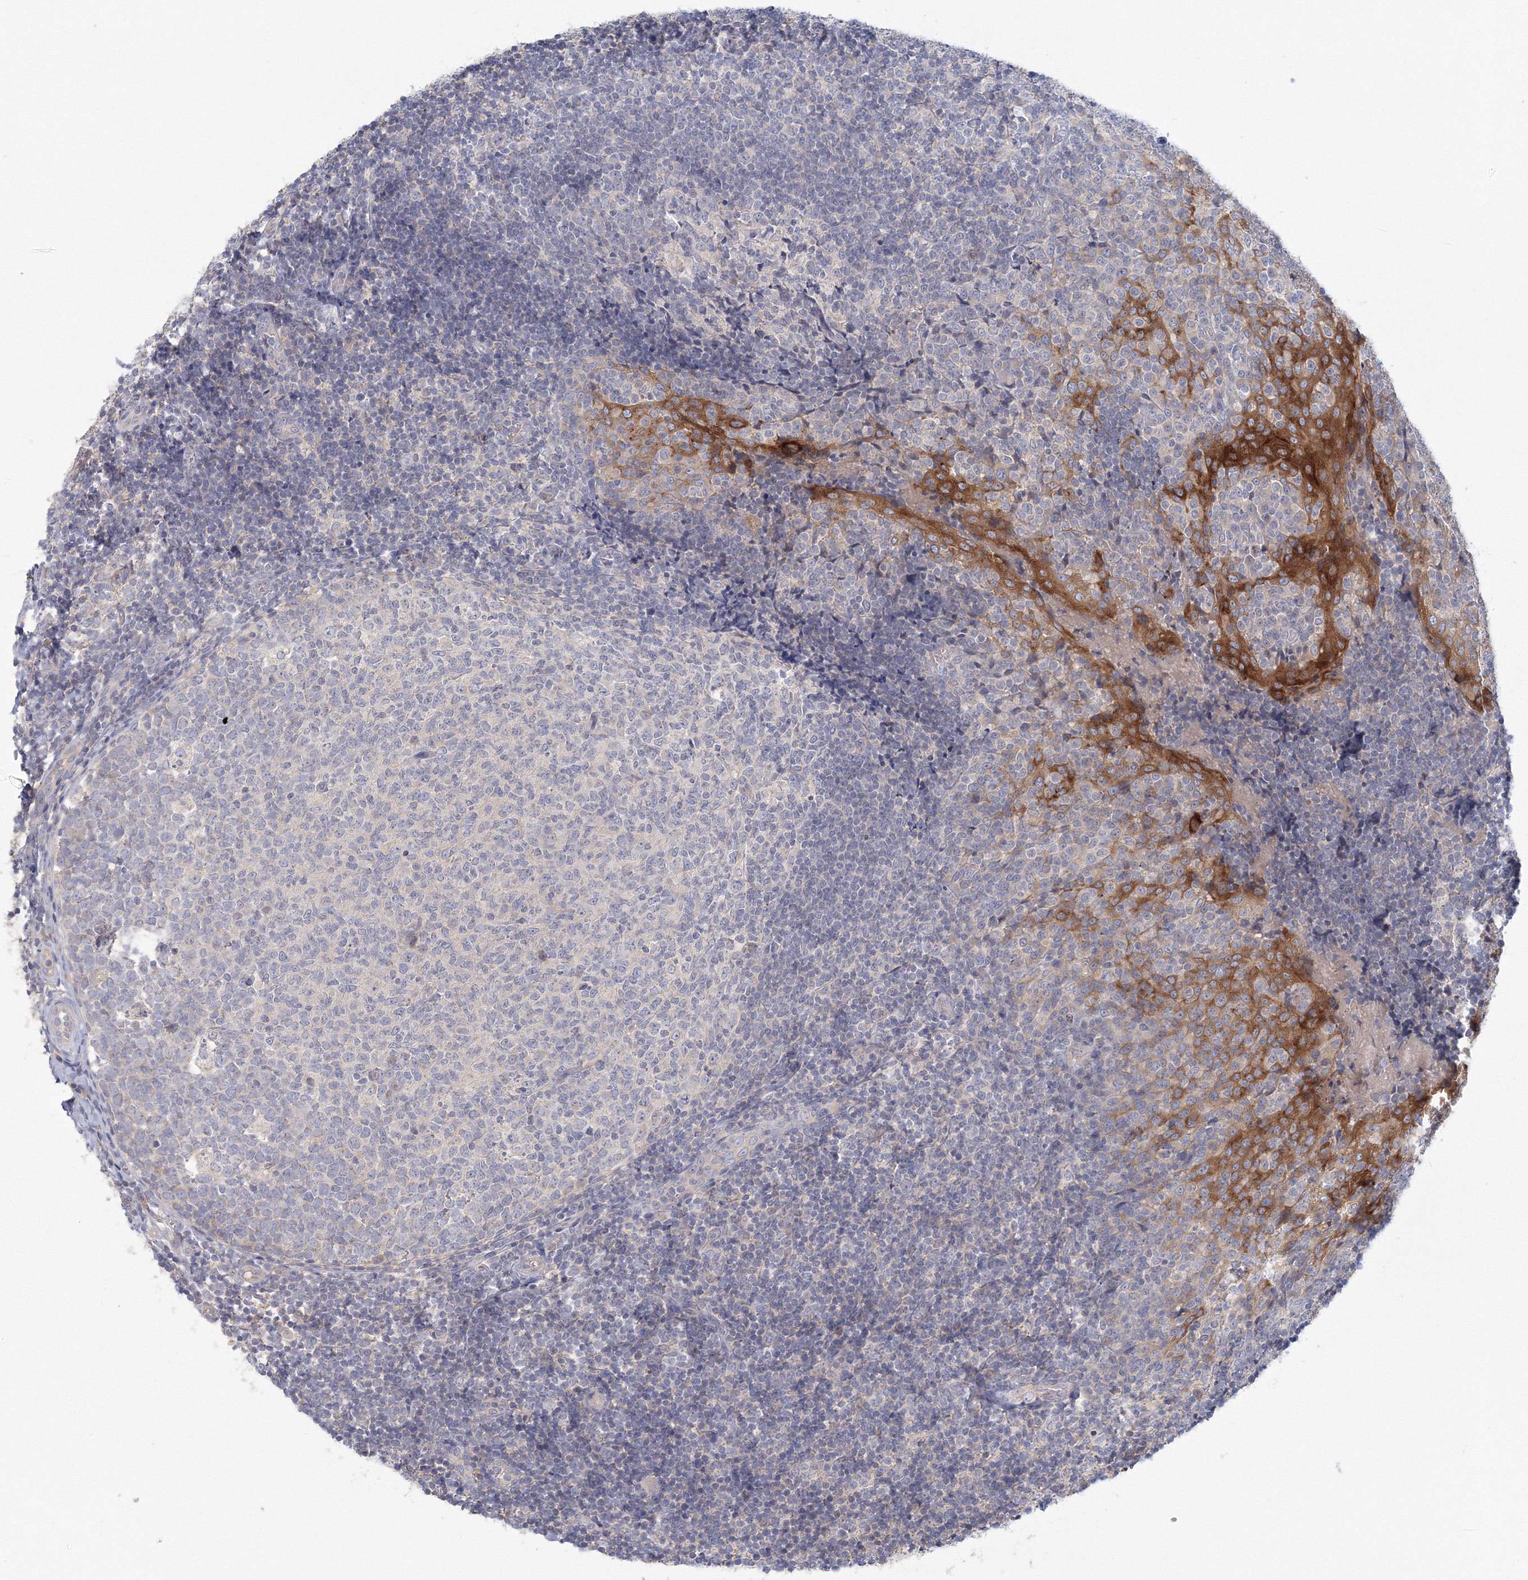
{"staining": {"intensity": "negative", "quantity": "none", "location": "none"}, "tissue": "tonsil", "cell_type": "Germinal center cells", "image_type": "normal", "snomed": [{"axis": "morphology", "description": "Normal tissue, NOS"}, {"axis": "topography", "description": "Tonsil"}], "caption": "Histopathology image shows no protein positivity in germinal center cells of unremarkable tonsil.", "gene": "TACC2", "patient": {"sex": "female", "age": 19}}